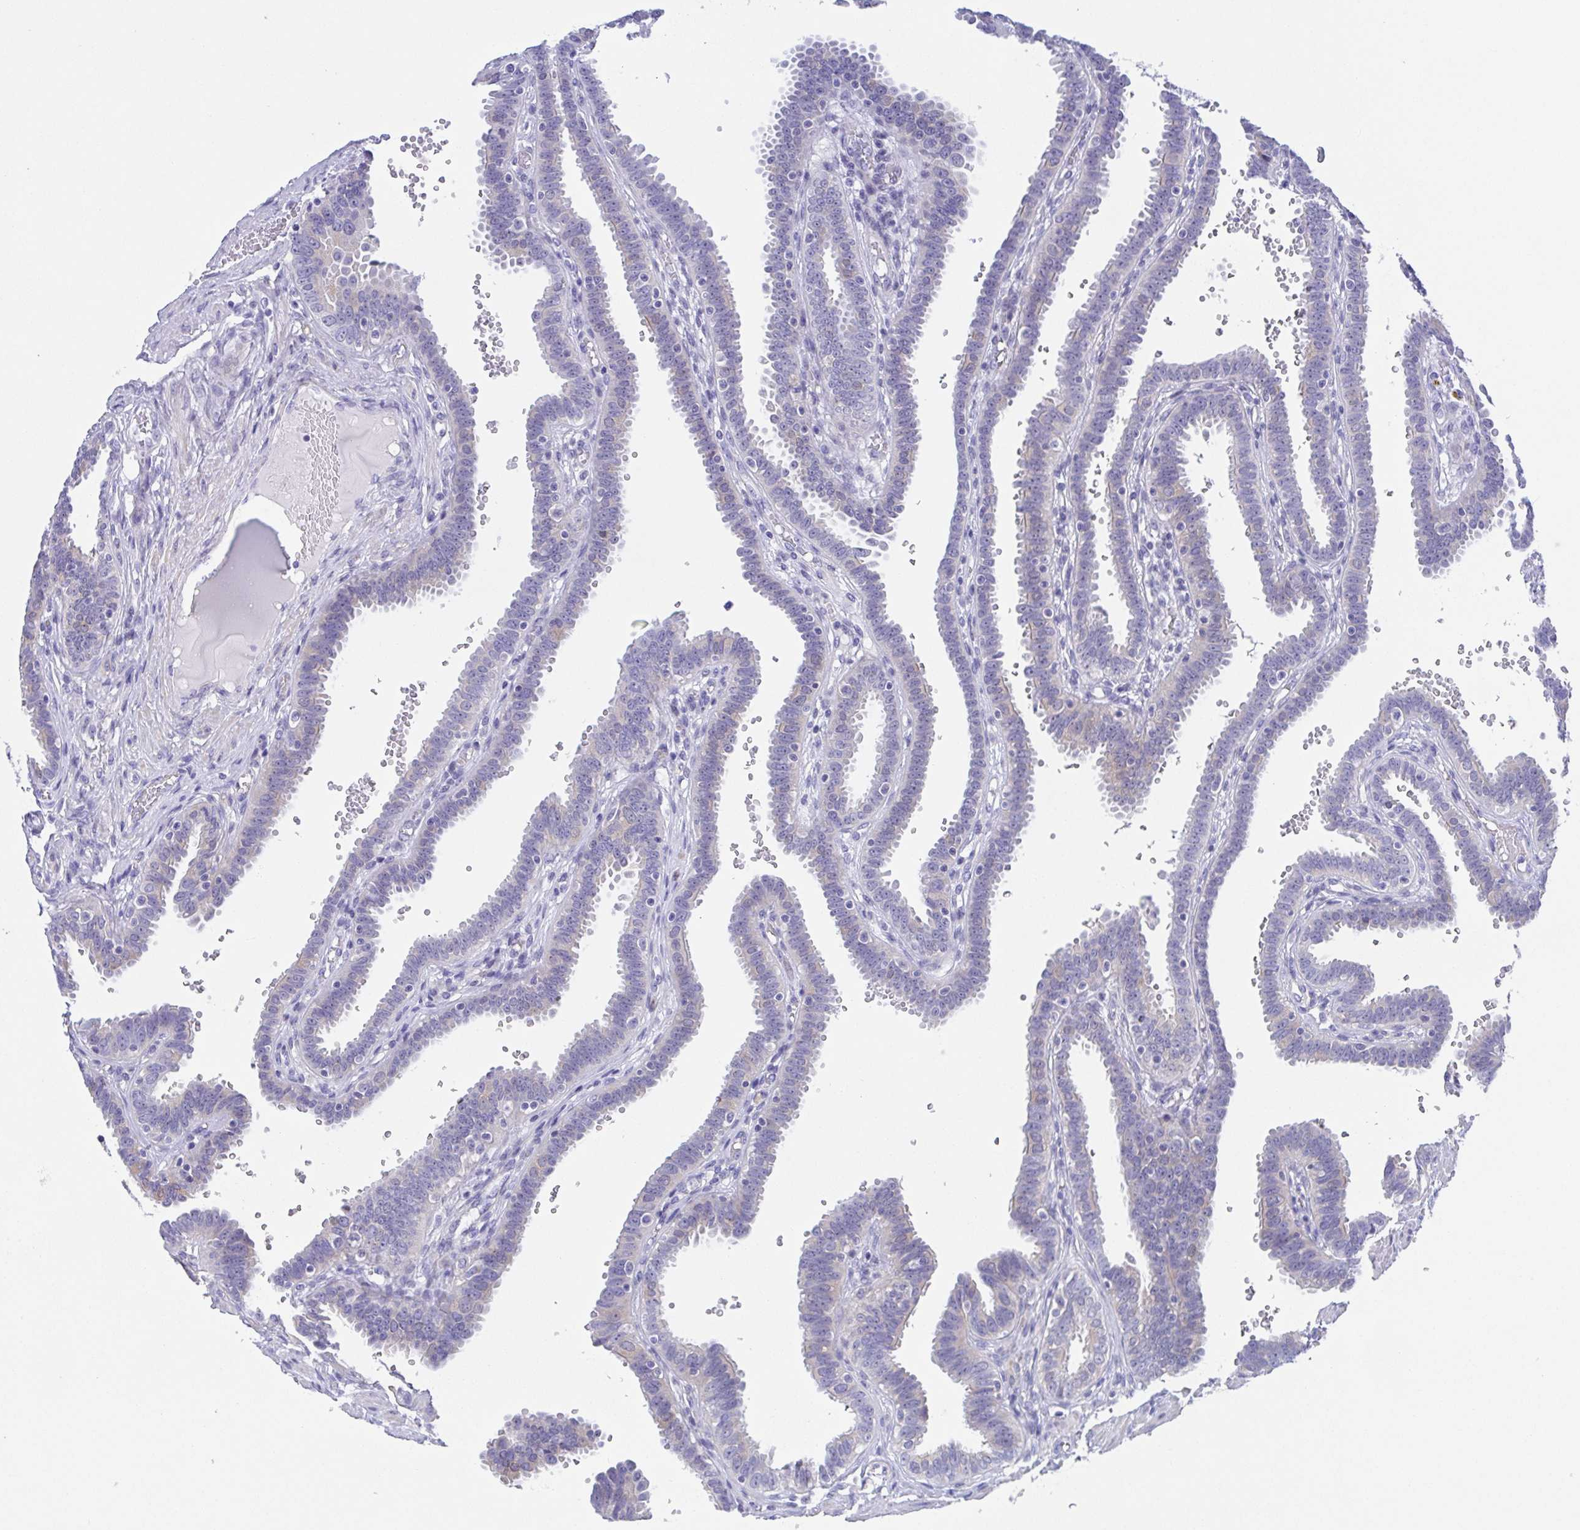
{"staining": {"intensity": "weak", "quantity": "<25%", "location": "cytoplasmic/membranous"}, "tissue": "fallopian tube", "cell_type": "Glandular cells", "image_type": "normal", "snomed": [{"axis": "morphology", "description": "Normal tissue, NOS"}, {"axis": "topography", "description": "Fallopian tube"}], "caption": "High power microscopy histopathology image of an immunohistochemistry (IHC) photomicrograph of benign fallopian tube, revealing no significant staining in glandular cells.", "gene": "MUCL3", "patient": {"sex": "female", "age": 37}}